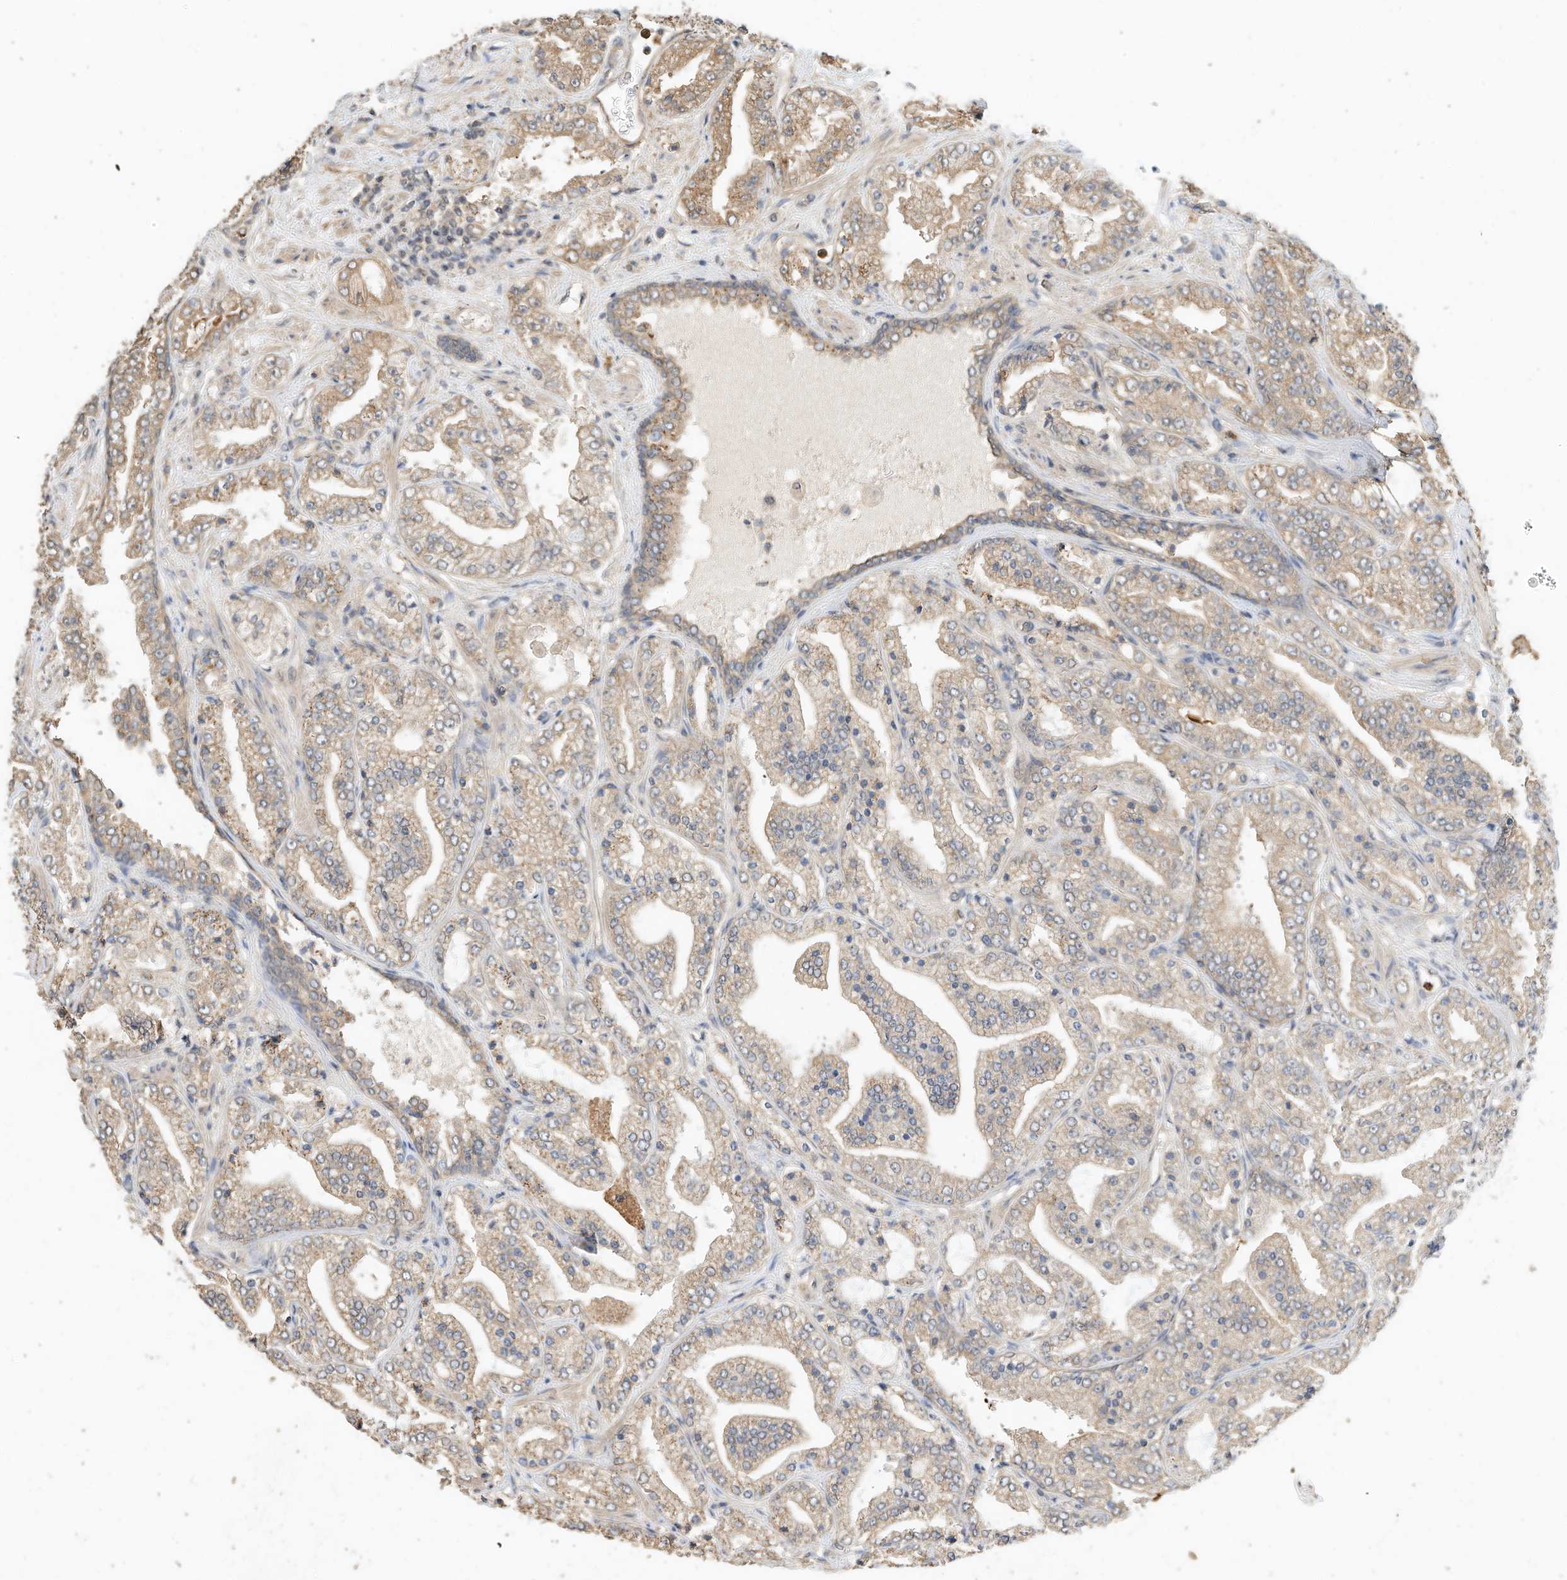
{"staining": {"intensity": "weak", "quantity": ">75%", "location": "cytoplasmic/membranous"}, "tissue": "prostate cancer", "cell_type": "Tumor cells", "image_type": "cancer", "snomed": [{"axis": "morphology", "description": "Adenocarcinoma, High grade"}, {"axis": "topography", "description": "Prostate"}], "caption": "A micrograph of prostate cancer (high-grade adenocarcinoma) stained for a protein shows weak cytoplasmic/membranous brown staining in tumor cells.", "gene": "OFD1", "patient": {"sex": "male", "age": 64}}